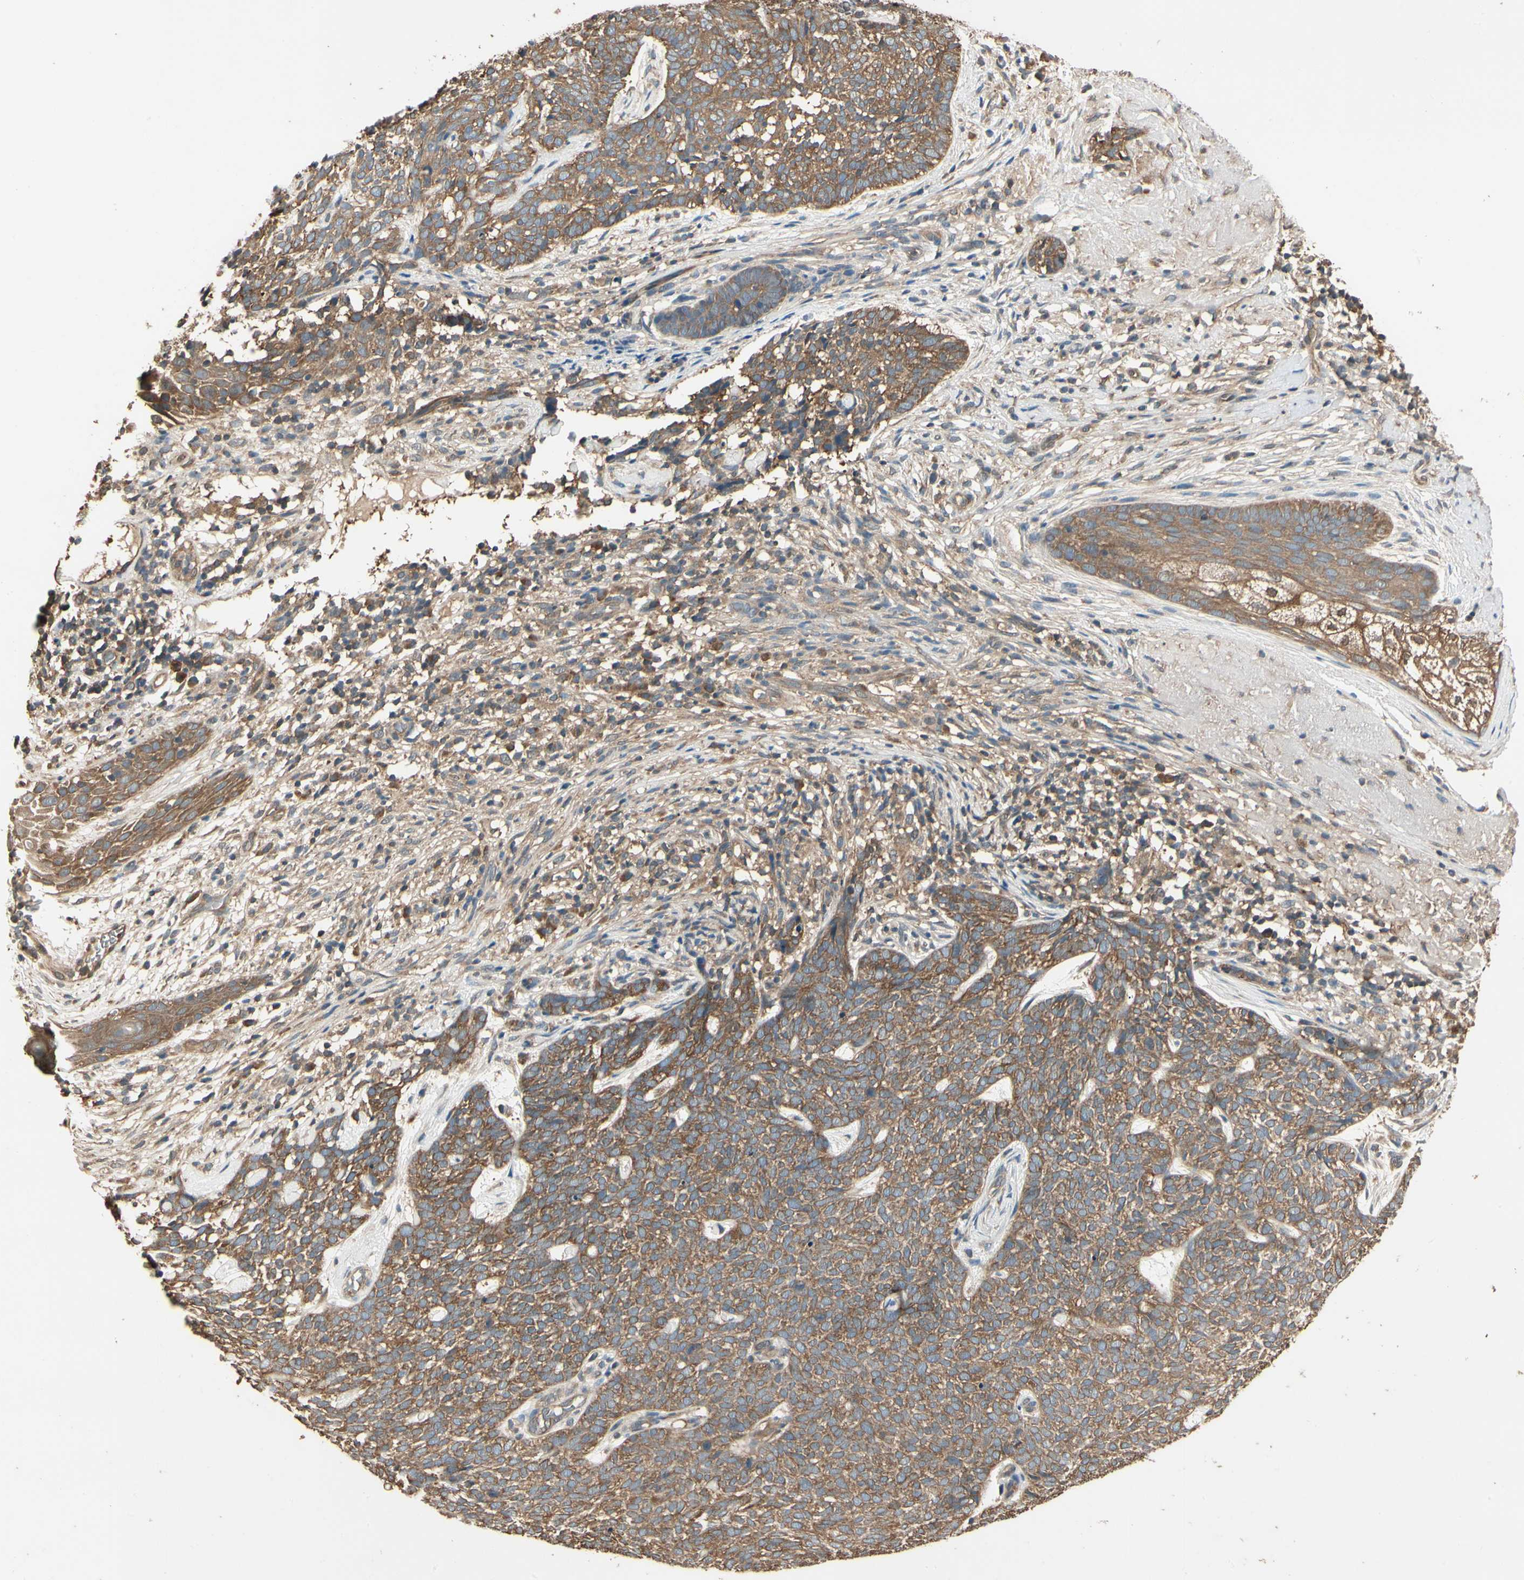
{"staining": {"intensity": "moderate", "quantity": ">75%", "location": "cytoplasmic/membranous"}, "tissue": "skin cancer", "cell_type": "Tumor cells", "image_type": "cancer", "snomed": [{"axis": "morphology", "description": "Basal cell carcinoma"}, {"axis": "topography", "description": "Skin"}], "caption": "The photomicrograph exhibits immunohistochemical staining of skin cancer. There is moderate cytoplasmic/membranous staining is identified in approximately >75% of tumor cells. (IHC, brightfield microscopy, high magnification).", "gene": "CCT7", "patient": {"sex": "female", "age": 84}}